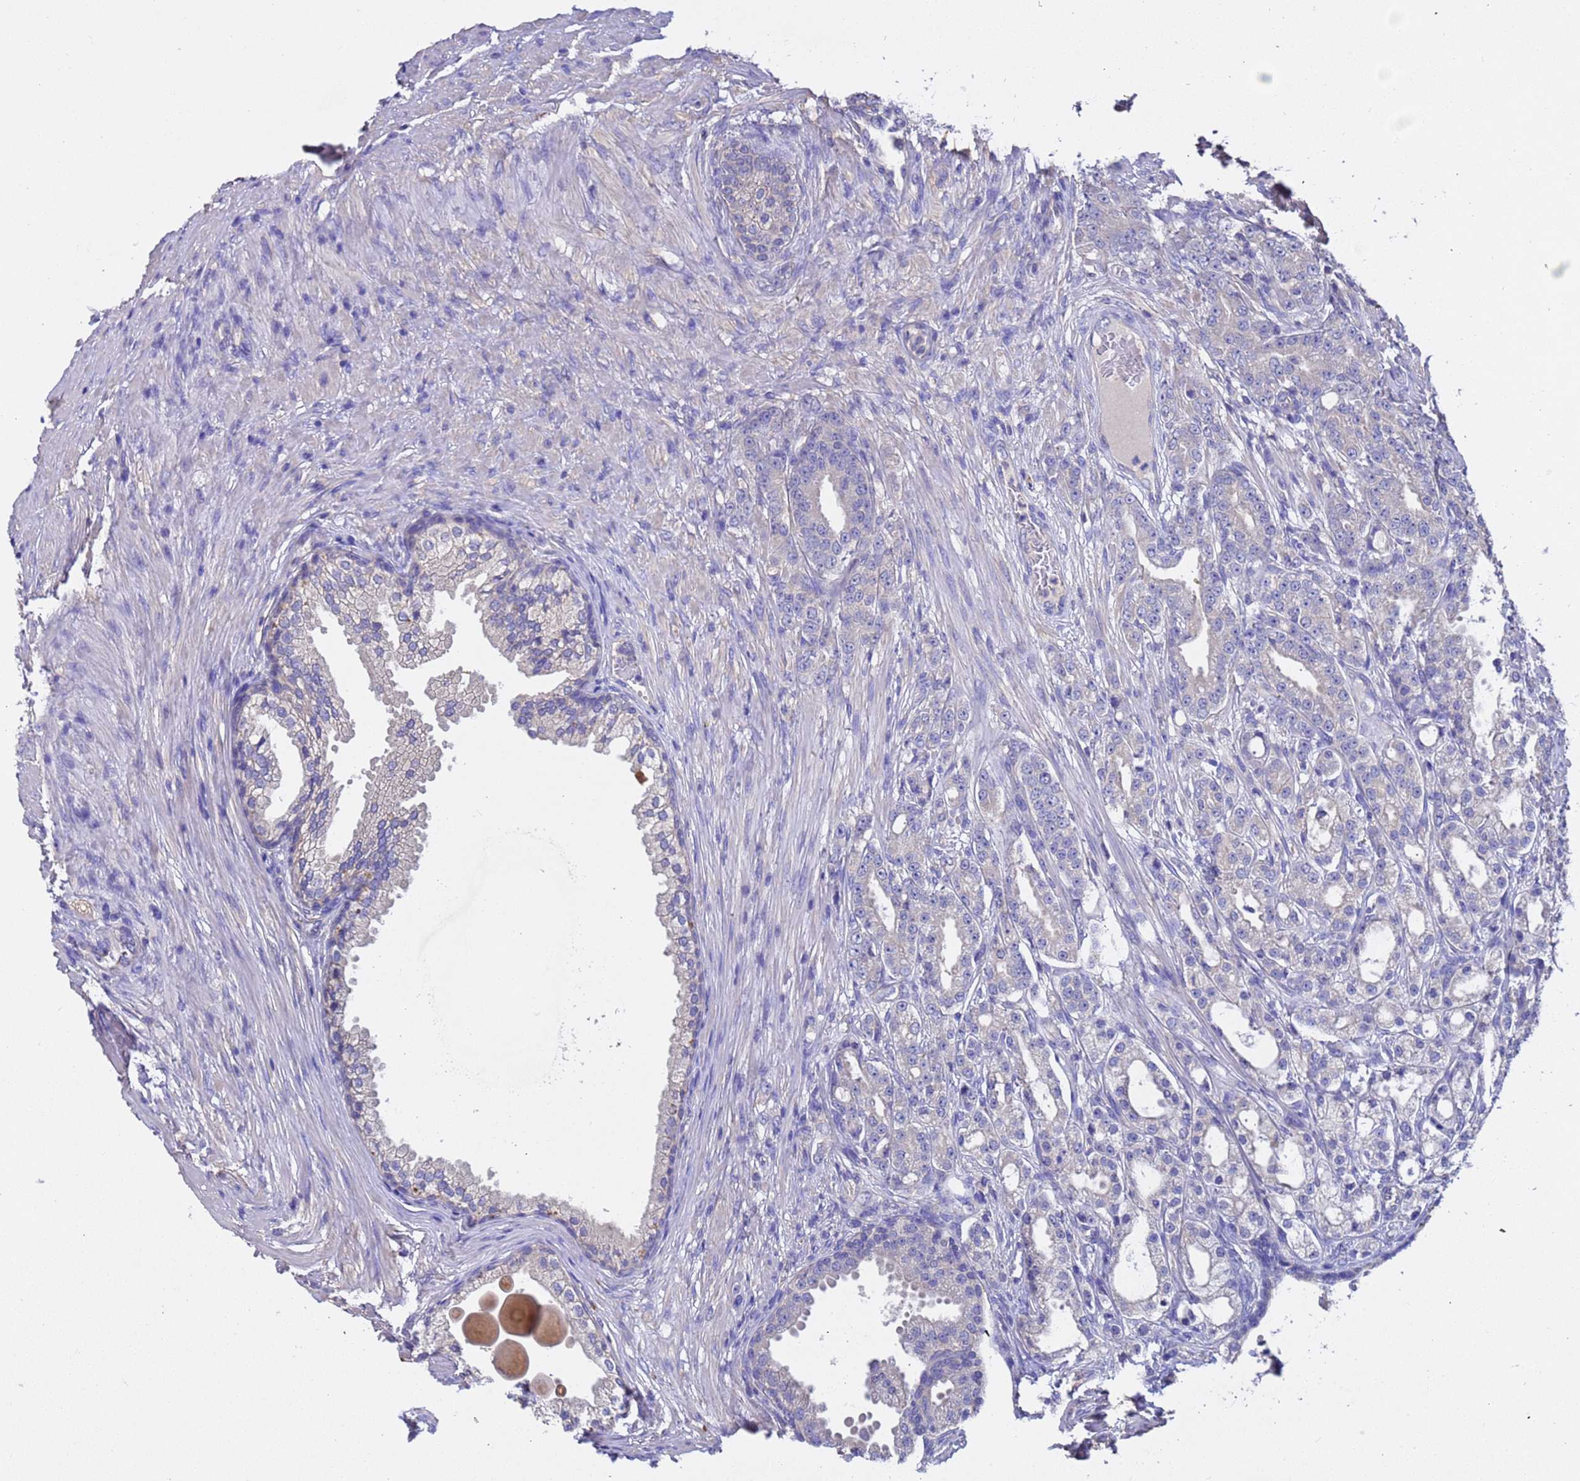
{"staining": {"intensity": "negative", "quantity": "none", "location": "none"}, "tissue": "prostate cancer", "cell_type": "Tumor cells", "image_type": "cancer", "snomed": [{"axis": "morphology", "description": "Adenocarcinoma, High grade"}, {"axis": "topography", "description": "Prostate"}], "caption": "Adenocarcinoma (high-grade) (prostate) stained for a protein using immunohistochemistry (IHC) displays no expression tumor cells.", "gene": "SRL", "patient": {"sex": "male", "age": 69}}